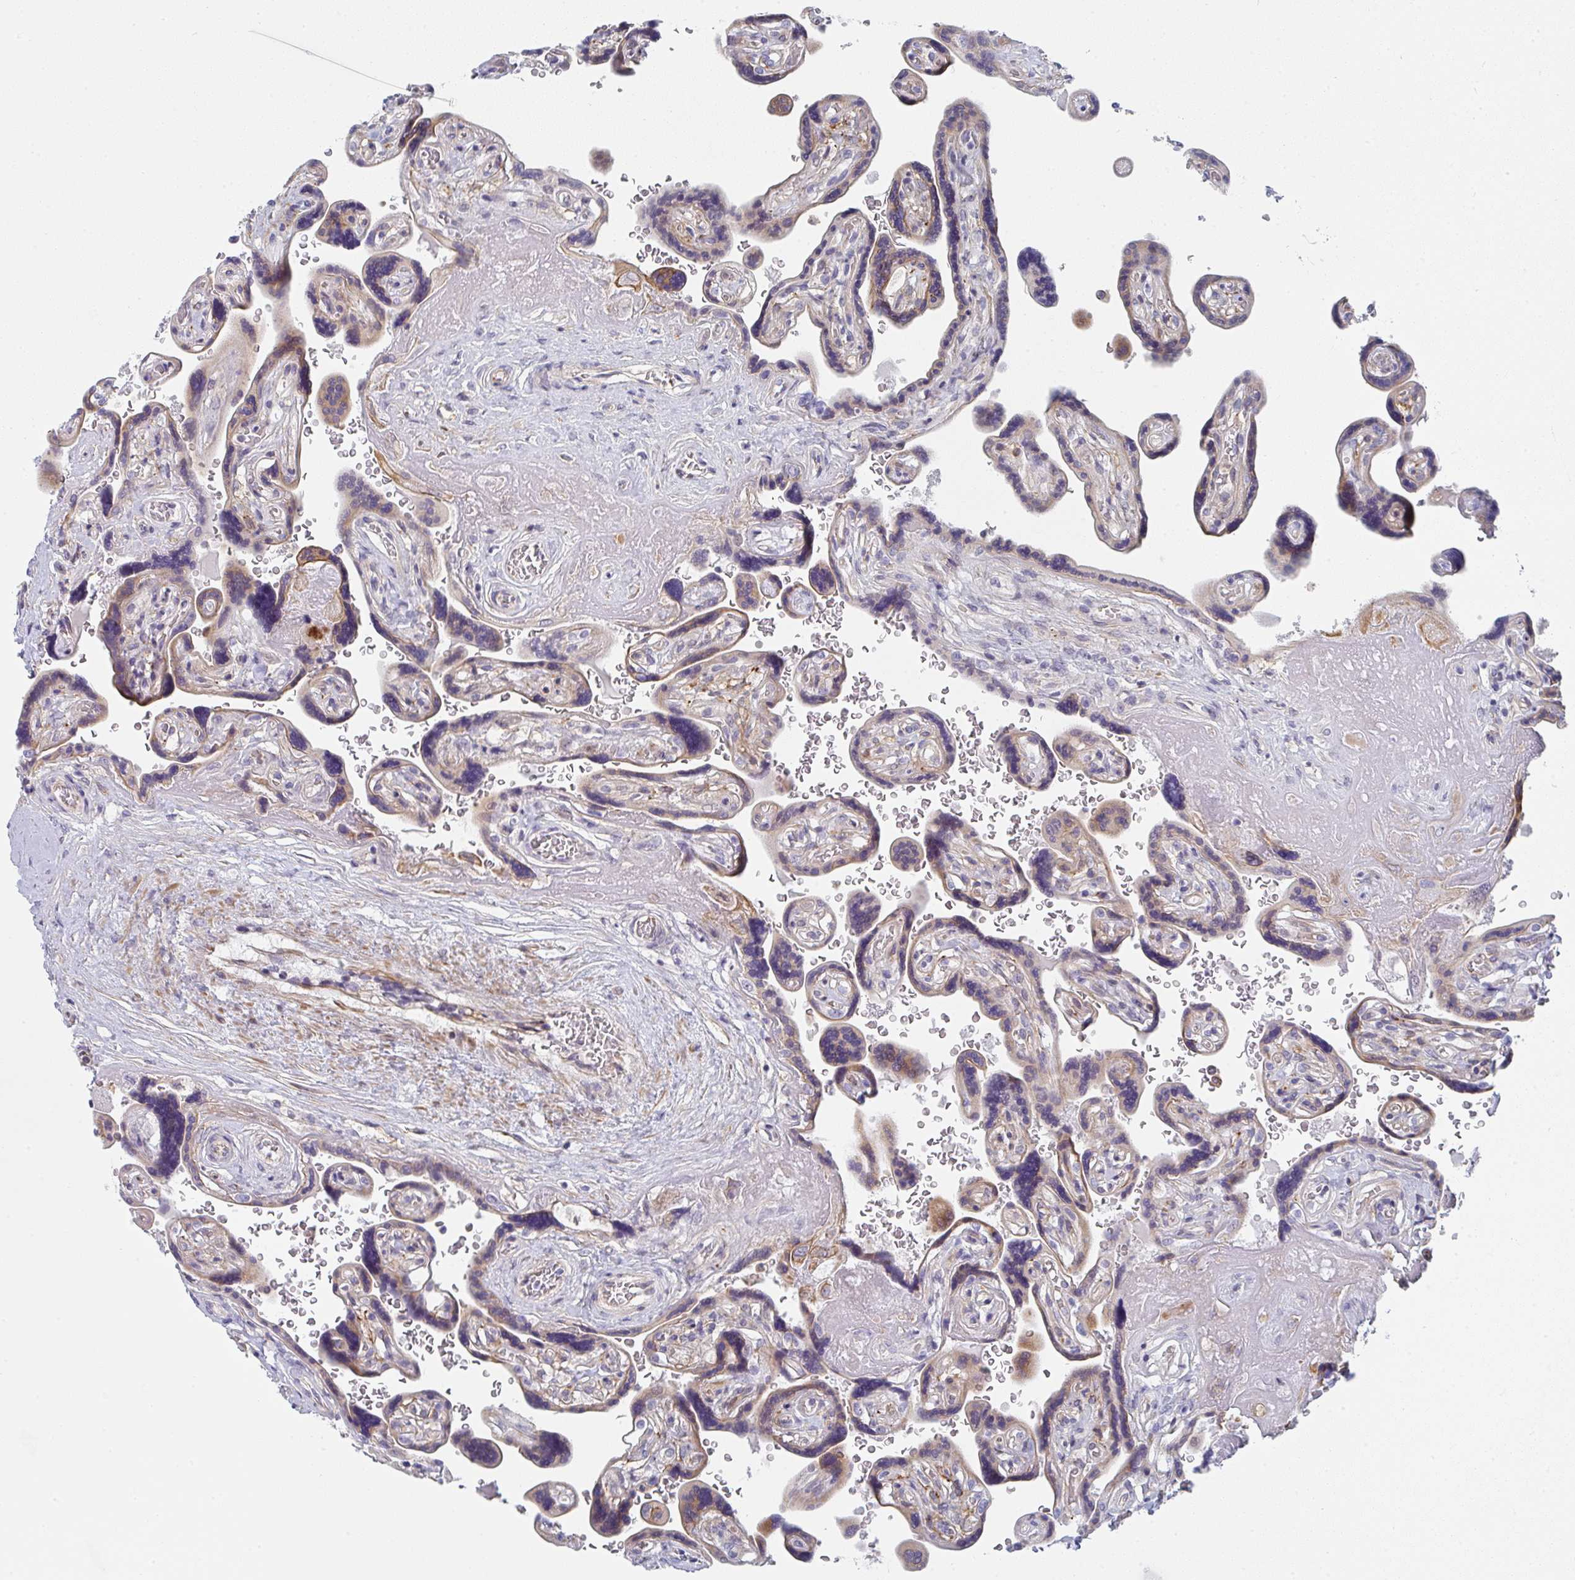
{"staining": {"intensity": "moderate", "quantity": "<25%", "location": "cytoplasmic/membranous"}, "tissue": "placenta", "cell_type": "Decidual cells", "image_type": "normal", "snomed": [{"axis": "morphology", "description": "Normal tissue, NOS"}, {"axis": "topography", "description": "Placenta"}], "caption": "Immunohistochemical staining of benign placenta demonstrates <25% levels of moderate cytoplasmic/membranous protein expression in approximately <25% of decidual cells. Using DAB (brown) and hematoxylin (blue) stains, captured at high magnification using brightfield microscopy.", "gene": "KLHL33", "patient": {"sex": "female", "age": 32}}